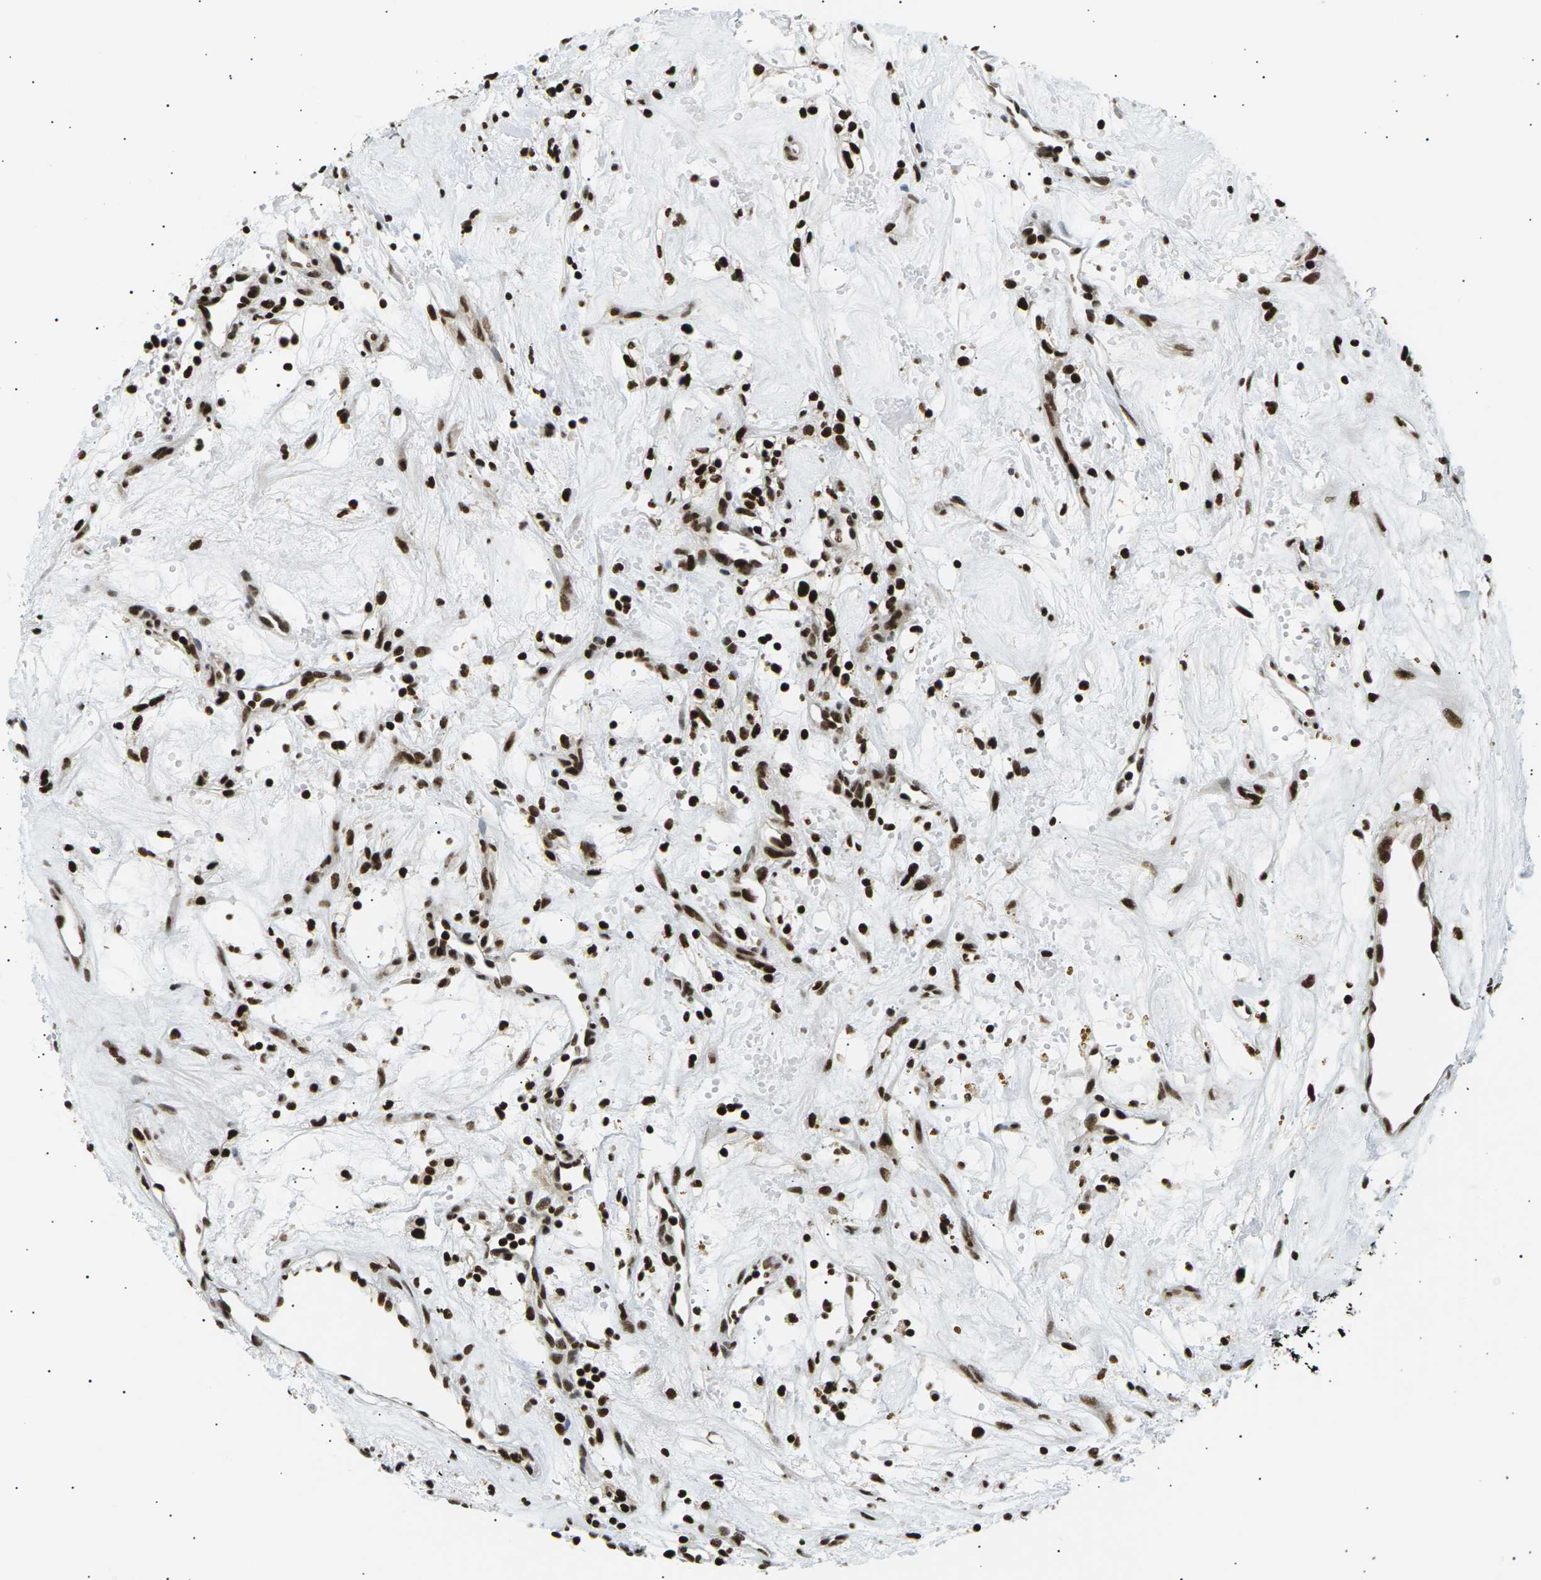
{"staining": {"intensity": "strong", "quantity": ">75%", "location": "nuclear"}, "tissue": "renal cancer", "cell_type": "Tumor cells", "image_type": "cancer", "snomed": [{"axis": "morphology", "description": "Adenocarcinoma, NOS"}, {"axis": "topography", "description": "Kidney"}], "caption": "Renal adenocarcinoma tissue shows strong nuclear staining in about >75% of tumor cells", "gene": "RPA2", "patient": {"sex": "male", "age": 59}}